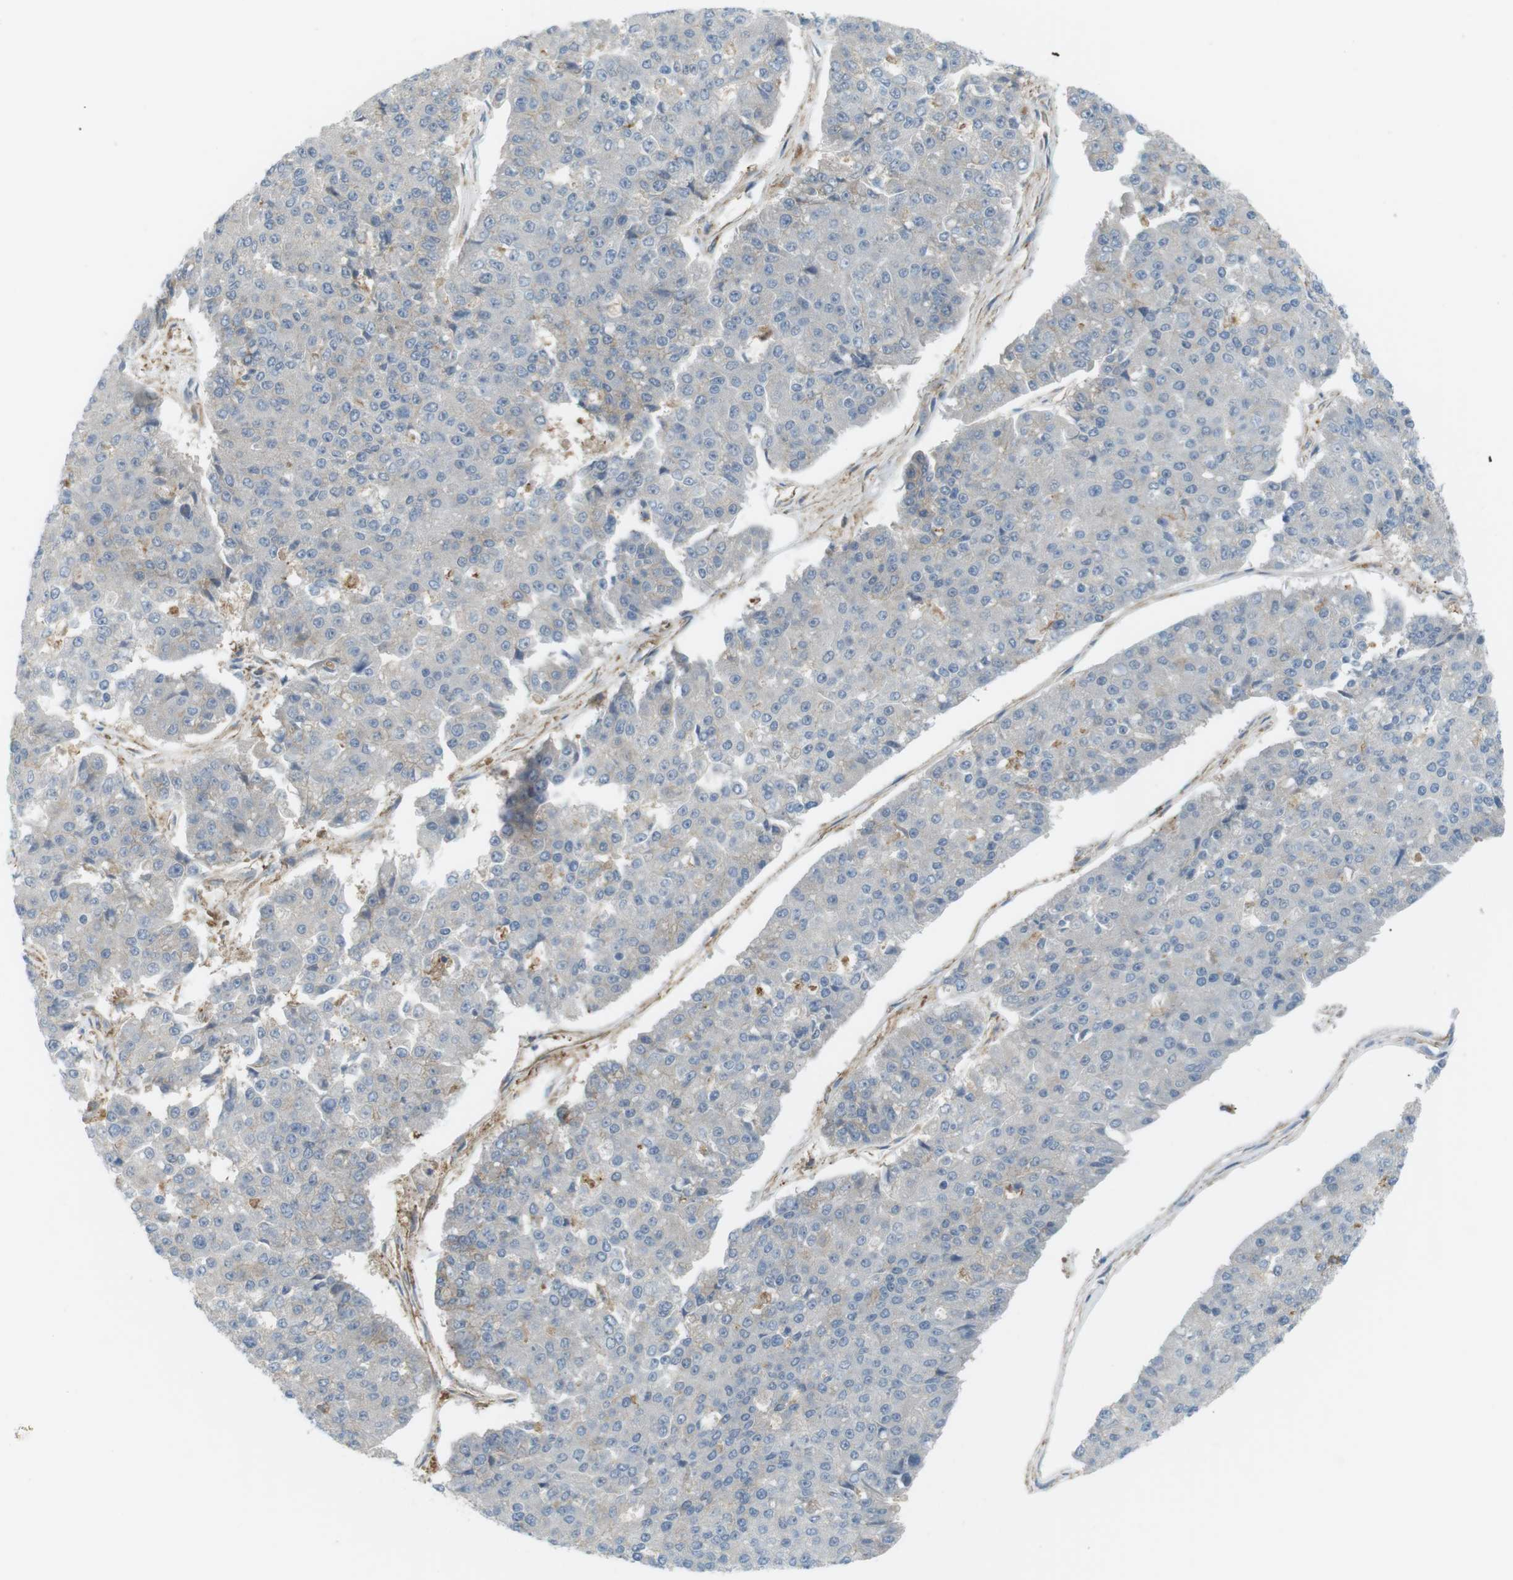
{"staining": {"intensity": "negative", "quantity": "none", "location": "none"}, "tissue": "pancreatic cancer", "cell_type": "Tumor cells", "image_type": "cancer", "snomed": [{"axis": "morphology", "description": "Adenocarcinoma, NOS"}, {"axis": "topography", "description": "Pancreas"}], "caption": "Immunohistochemical staining of pancreatic cancer demonstrates no significant expression in tumor cells. (Stains: DAB IHC with hematoxylin counter stain, Microscopy: brightfield microscopy at high magnification).", "gene": "PEPD", "patient": {"sex": "male", "age": 50}}